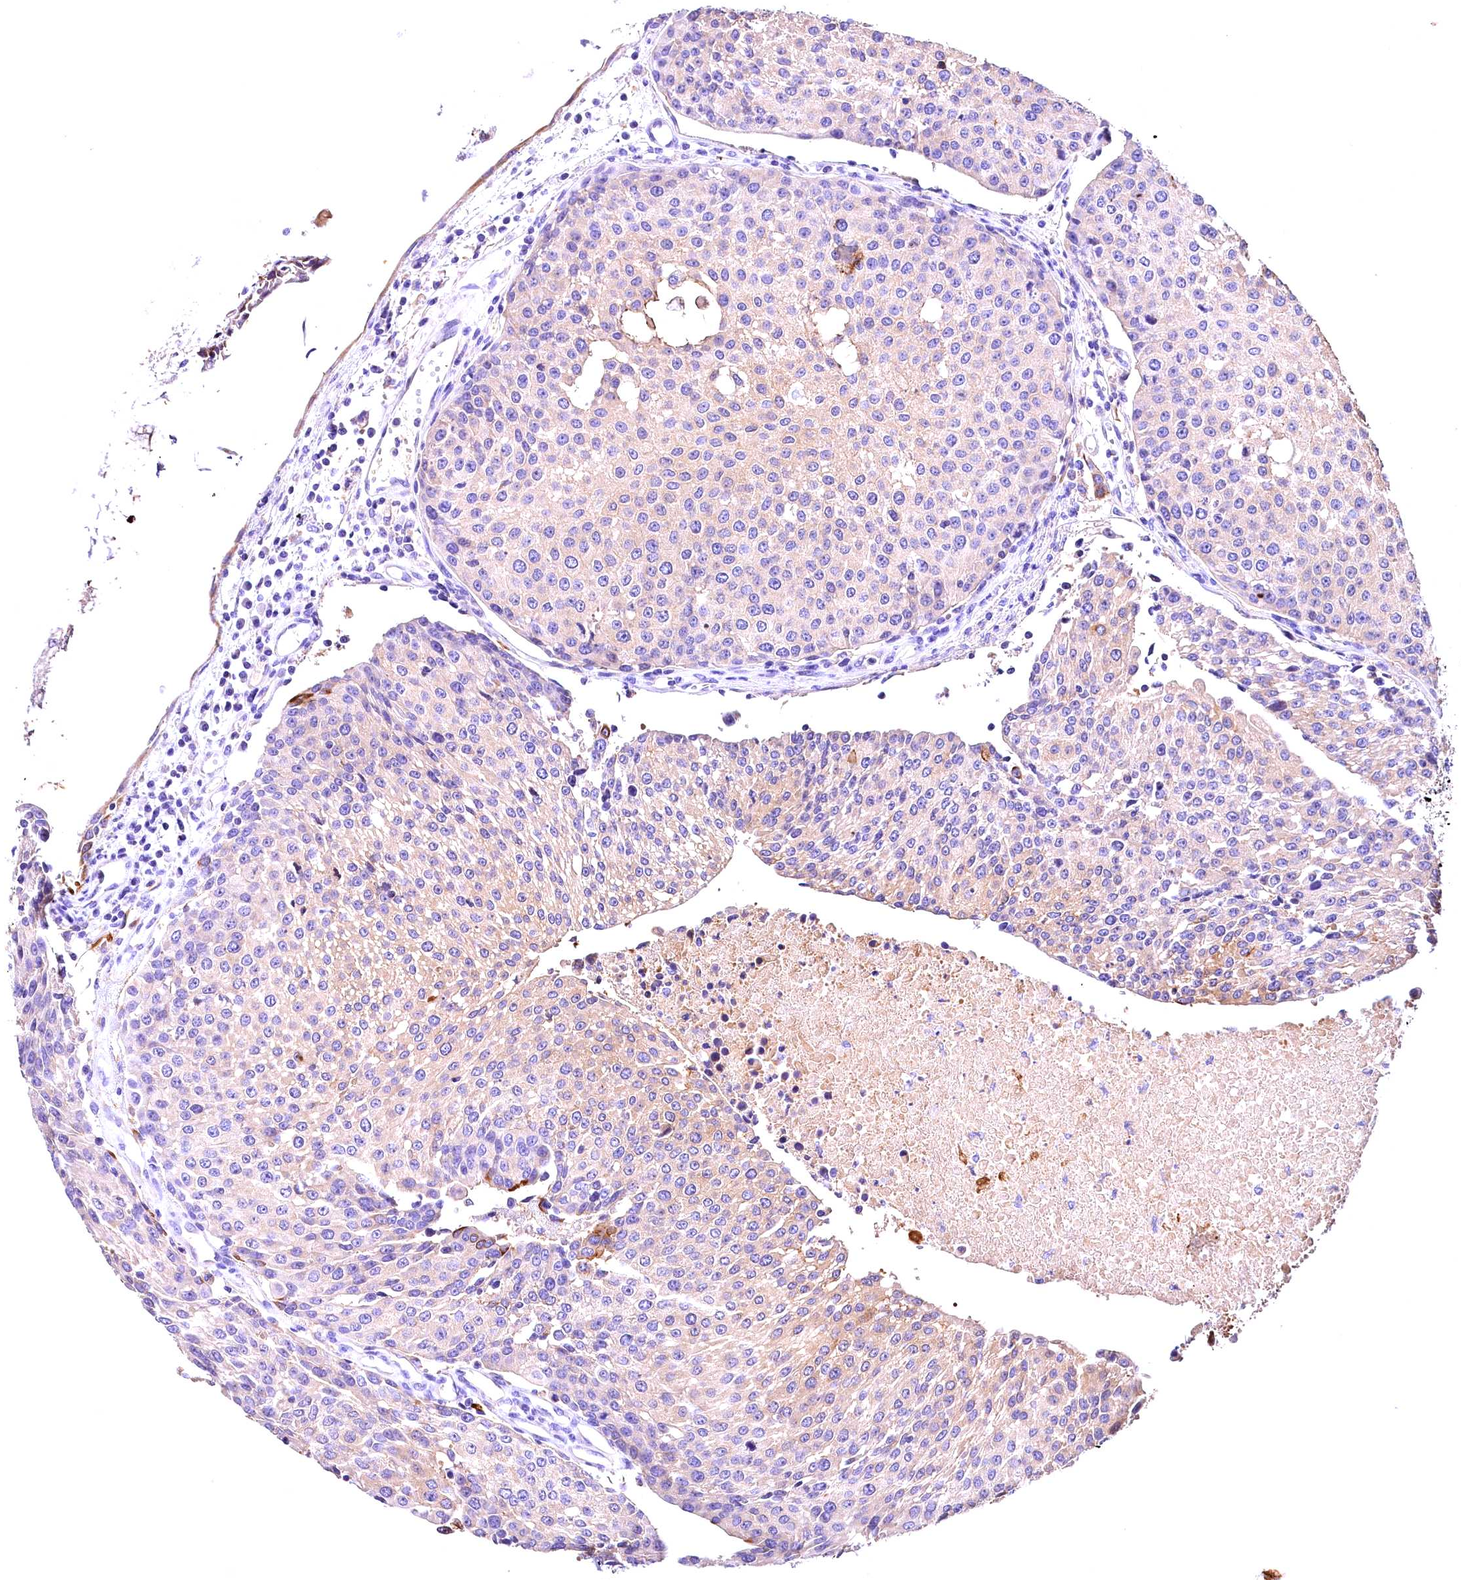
{"staining": {"intensity": "weak", "quantity": "<25%", "location": "cytoplasmic/membranous"}, "tissue": "urothelial cancer", "cell_type": "Tumor cells", "image_type": "cancer", "snomed": [{"axis": "morphology", "description": "Urothelial carcinoma, High grade"}, {"axis": "topography", "description": "Urinary bladder"}], "caption": "DAB (3,3'-diaminobenzidine) immunohistochemical staining of high-grade urothelial carcinoma displays no significant expression in tumor cells.", "gene": "ARMC6", "patient": {"sex": "female", "age": 85}}